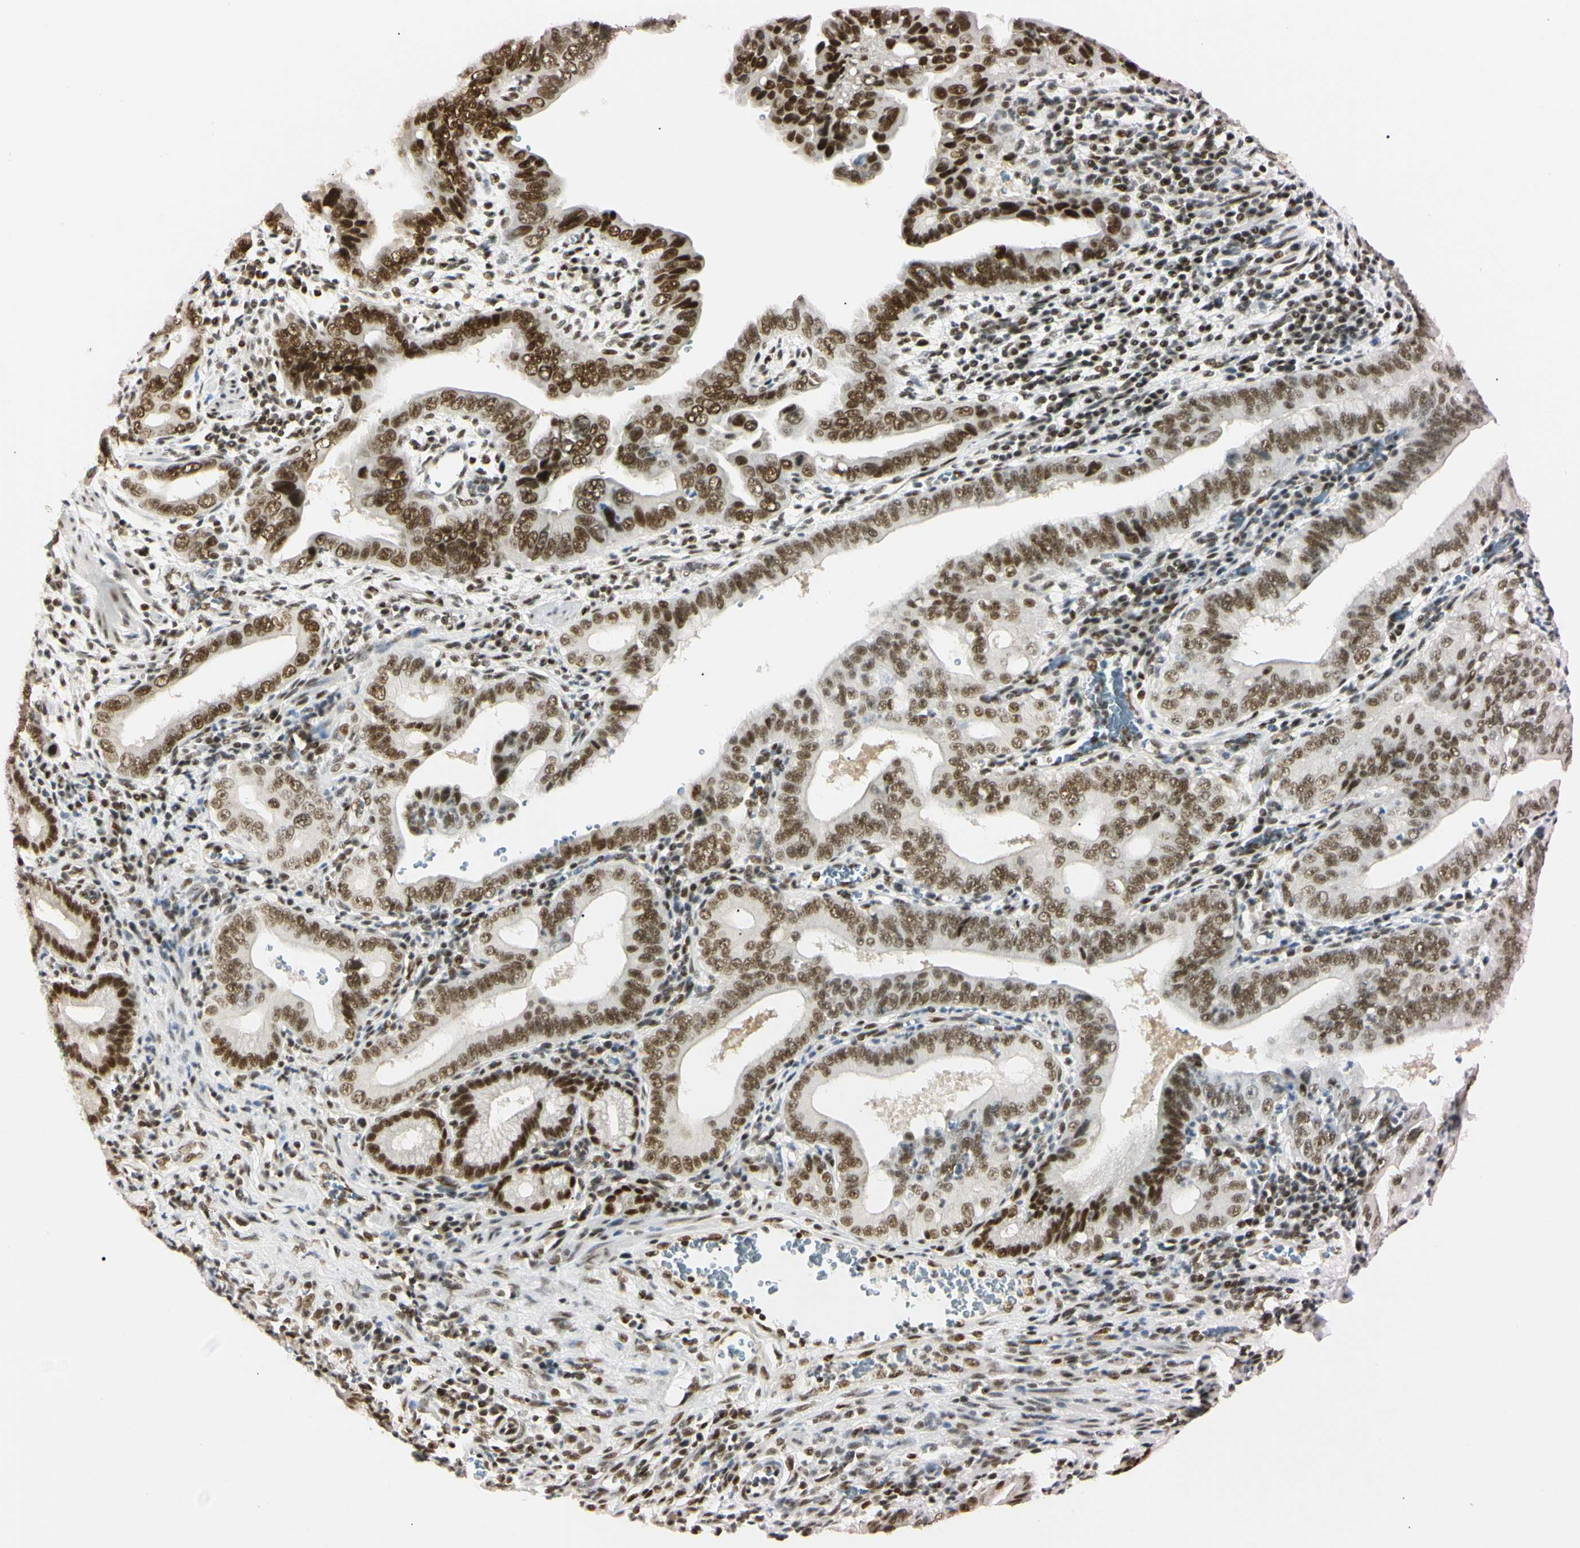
{"staining": {"intensity": "strong", "quantity": ">75%", "location": "nuclear"}, "tissue": "pancreatic cancer", "cell_type": "Tumor cells", "image_type": "cancer", "snomed": [{"axis": "morphology", "description": "Normal tissue, NOS"}, {"axis": "topography", "description": "Lymph node"}], "caption": "Protein staining exhibits strong nuclear staining in approximately >75% of tumor cells in pancreatic cancer.", "gene": "ZNF134", "patient": {"sex": "male", "age": 50}}